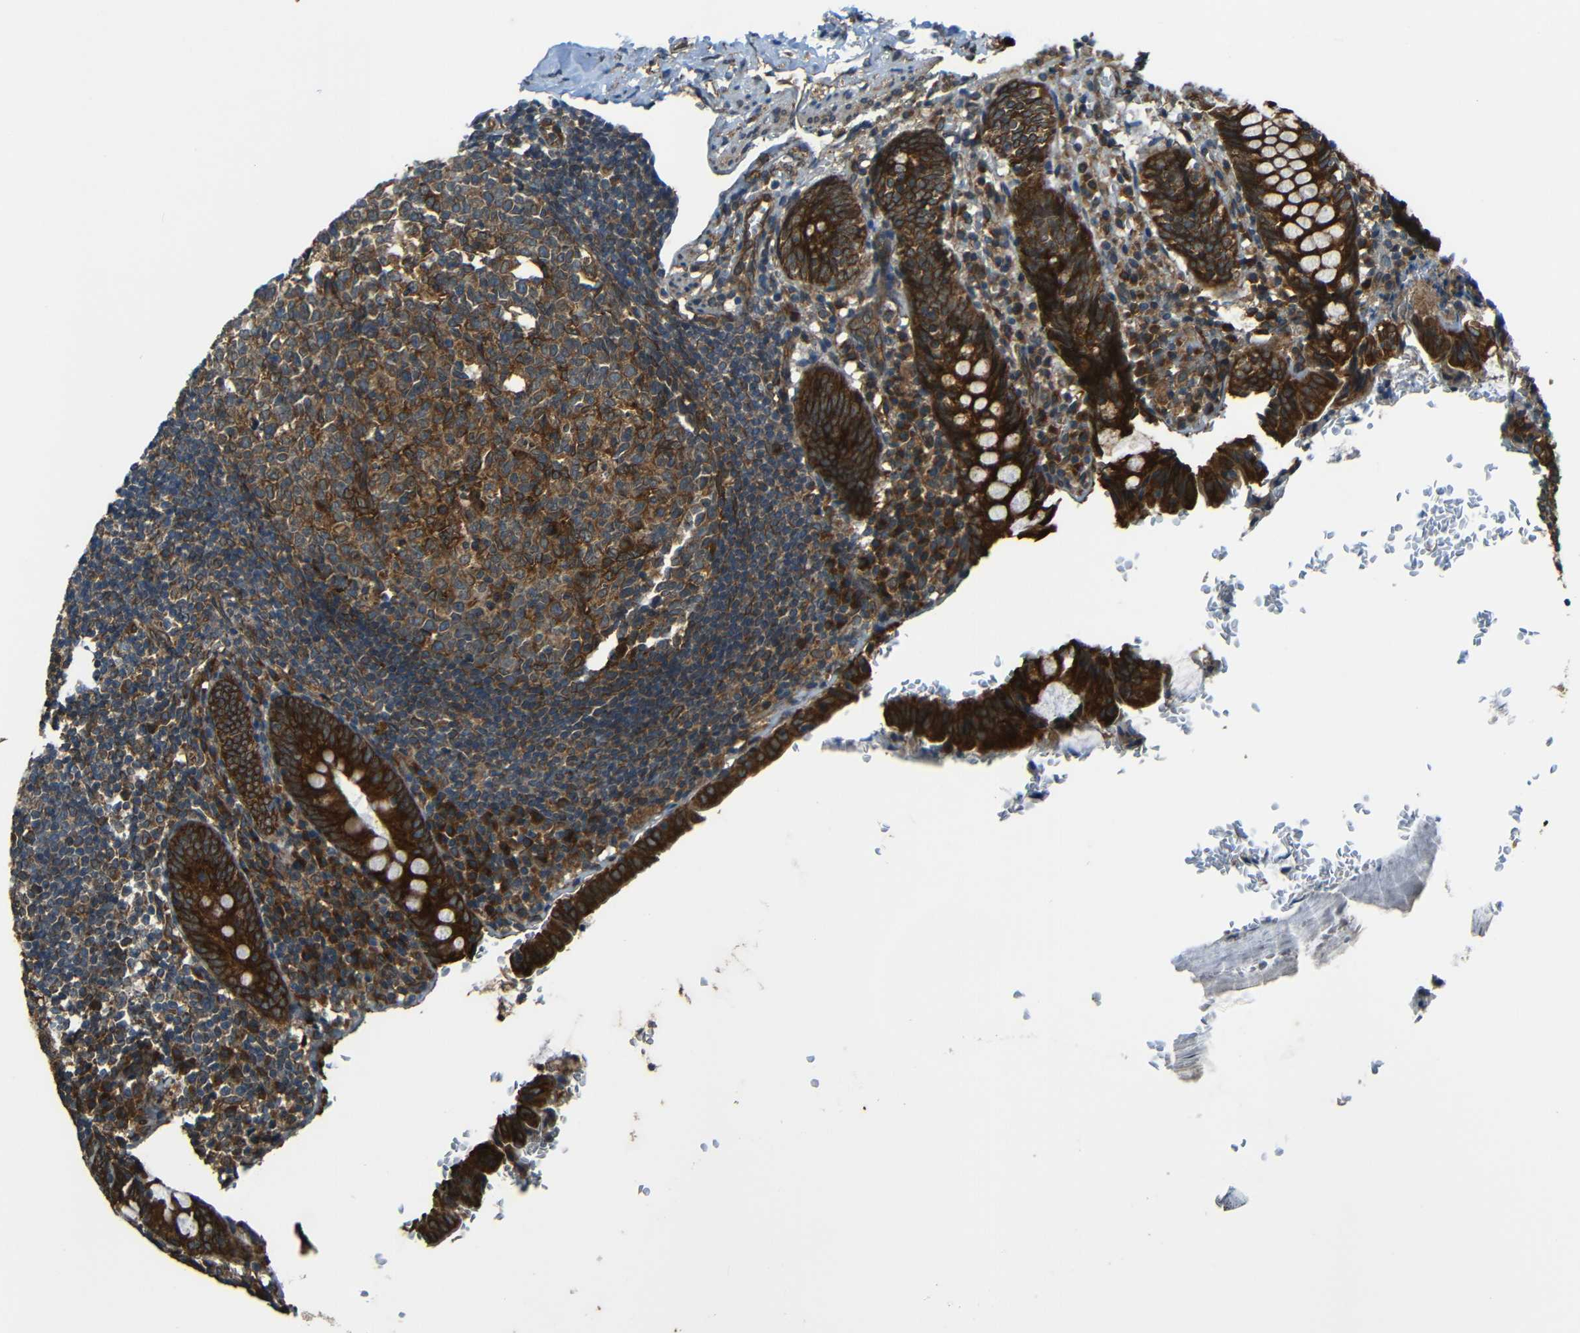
{"staining": {"intensity": "strong", "quantity": ">75%", "location": "cytoplasmic/membranous"}, "tissue": "appendix", "cell_type": "Glandular cells", "image_type": "normal", "snomed": [{"axis": "morphology", "description": "Normal tissue, NOS"}, {"axis": "topography", "description": "Appendix"}], "caption": "This image reveals immunohistochemistry staining of unremarkable human appendix, with high strong cytoplasmic/membranous staining in approximately >75% of glandular cells.", "gene": "VAPB", "patient": {"sex": "female", "age": 10}}